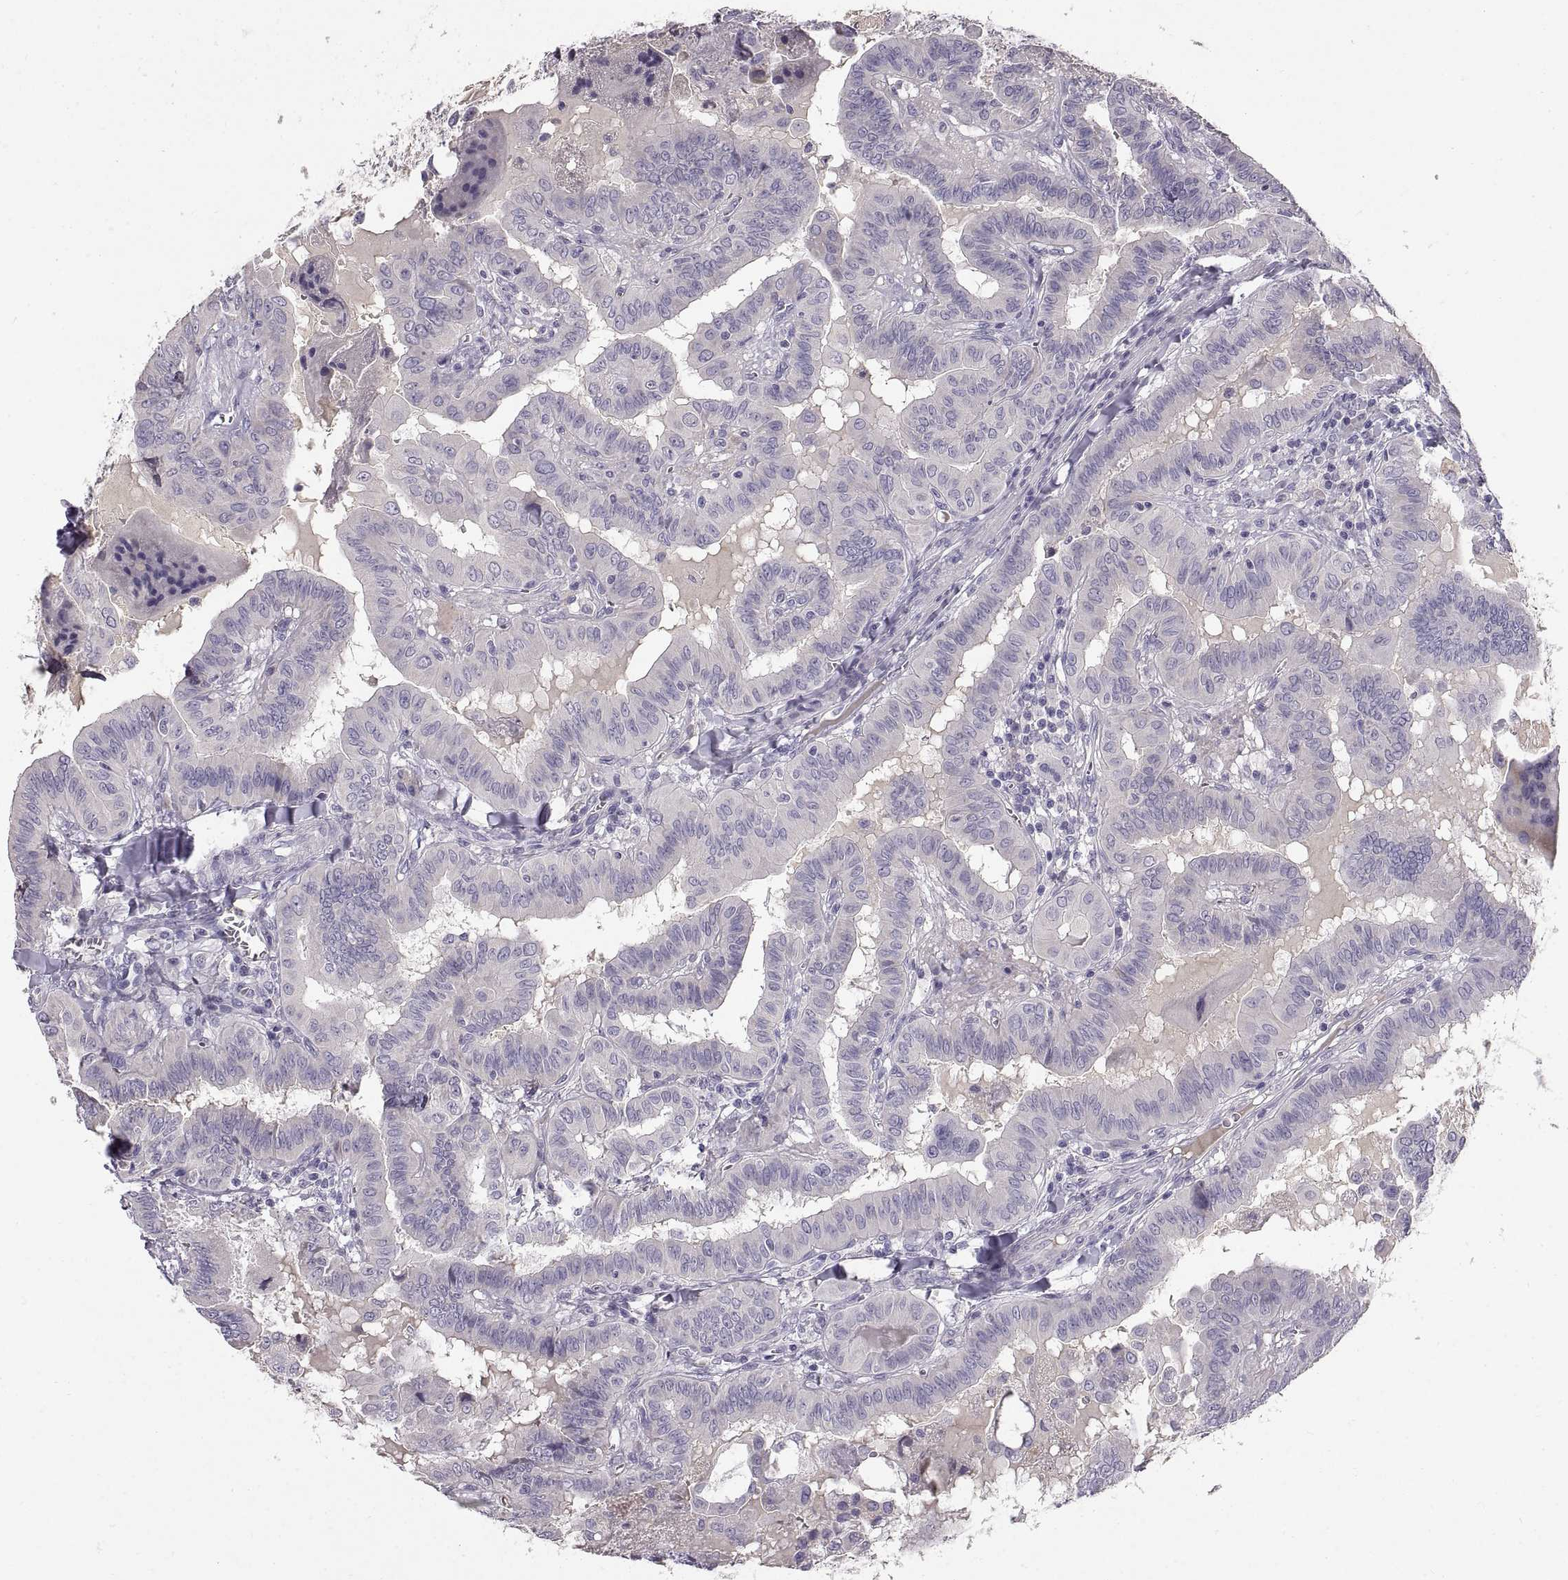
{"staining": {"intensity": "negative", "quantity": "none", "location": "none"}, "tissue": "thyroid cancer", "cell_type": "Tumor cells", "image_type": "cancer", "snomed": [{"axis": "morphology", "description": "Papillary adenocarcinoma, NOS"}, {"axis": "topography", "description": "Thyroid gland"}], "caption": "High magnification brightfield microscopy of thyroid cancer (papillary adenocarcinoma) stained with DAB (brown) and counterstained with hematoxylin (blue): tumor cells show no significant staining.", "gene": "ADAM32", "patient": {"sex": "female", "age": 37}}